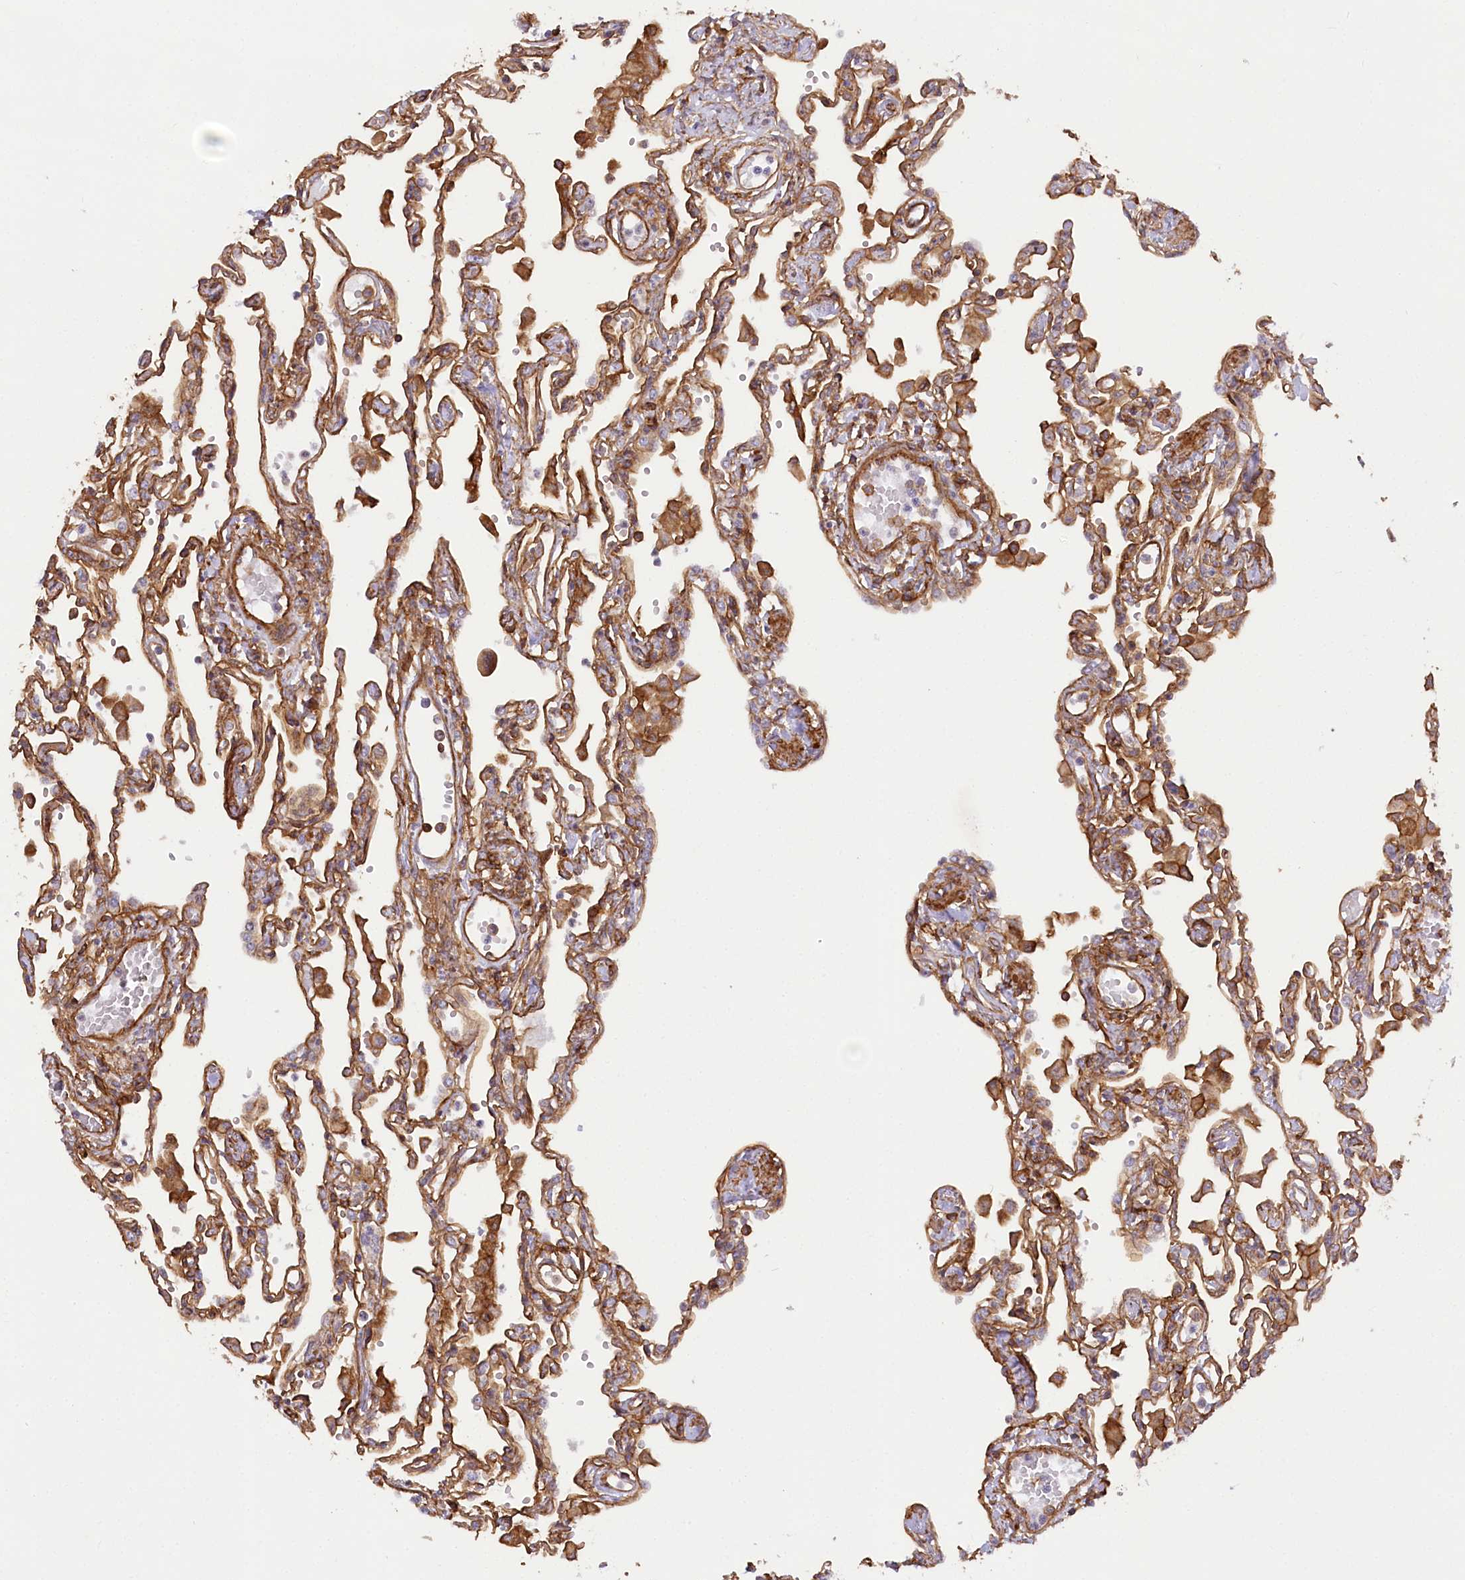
{"staining": {"intensity": "moderate", "quantity": ">75%", "location": "cytoplasmic/membranous"}, "tissue": "lung", "cell_type": "Alveolar cells", "image_type": "normal", "snomed": [{"axis": "morphology", "description": "Normal tissue, NOS"}, {"axis": "topography", "description": "Bronchus"}, {"axis": "topography", "description": "Lung"}], "caption": "Immunohistochemistry (IHC) micrograph of unremarkable lung stained for a protein (brown), which displays medium levels of moderate cytoplasmic/membranous expression in about >75% of alveolar cells.", "gene": "SYNPO2", "patient": {"sex": "female", "age": 49}}